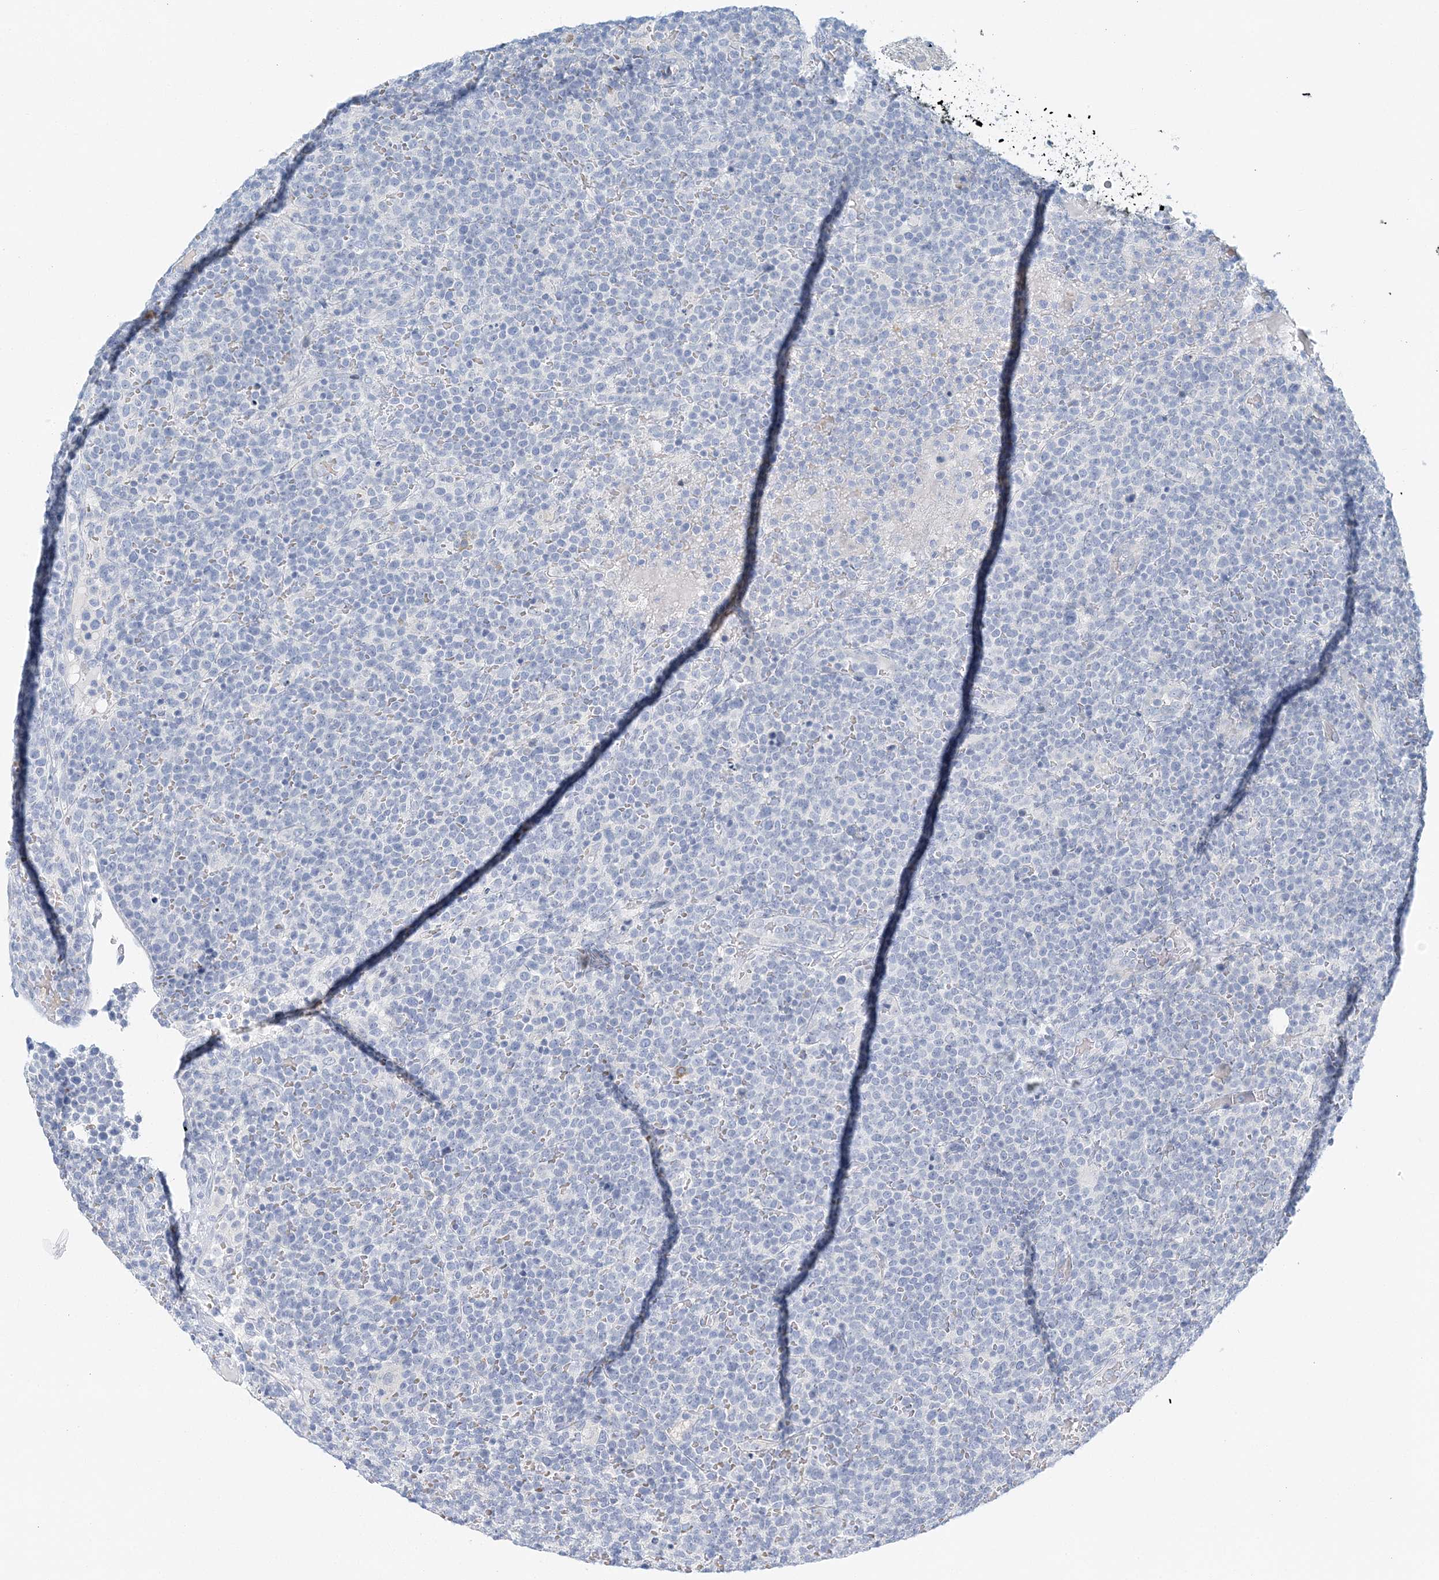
{"staining": {"intensity": "negative", "quantity": "none", "location": "none"}, "tissue": "lymphoma", "cell_type": "Tumor cells", "image_type": "cancer", "snomed": [{"axis": "morphology", "description": "Malignant lymphoma, non-Hodgkin's type, High grade"}, {"axis": "topography", "description": "Lymph node"}], "caption": "The histopathology image exhibits no significant positivity in tumor cells of lymphoma. Nuclei are stained in blue.", "gene": "VILL", "patient": {"sex": "male", "age": 61}}